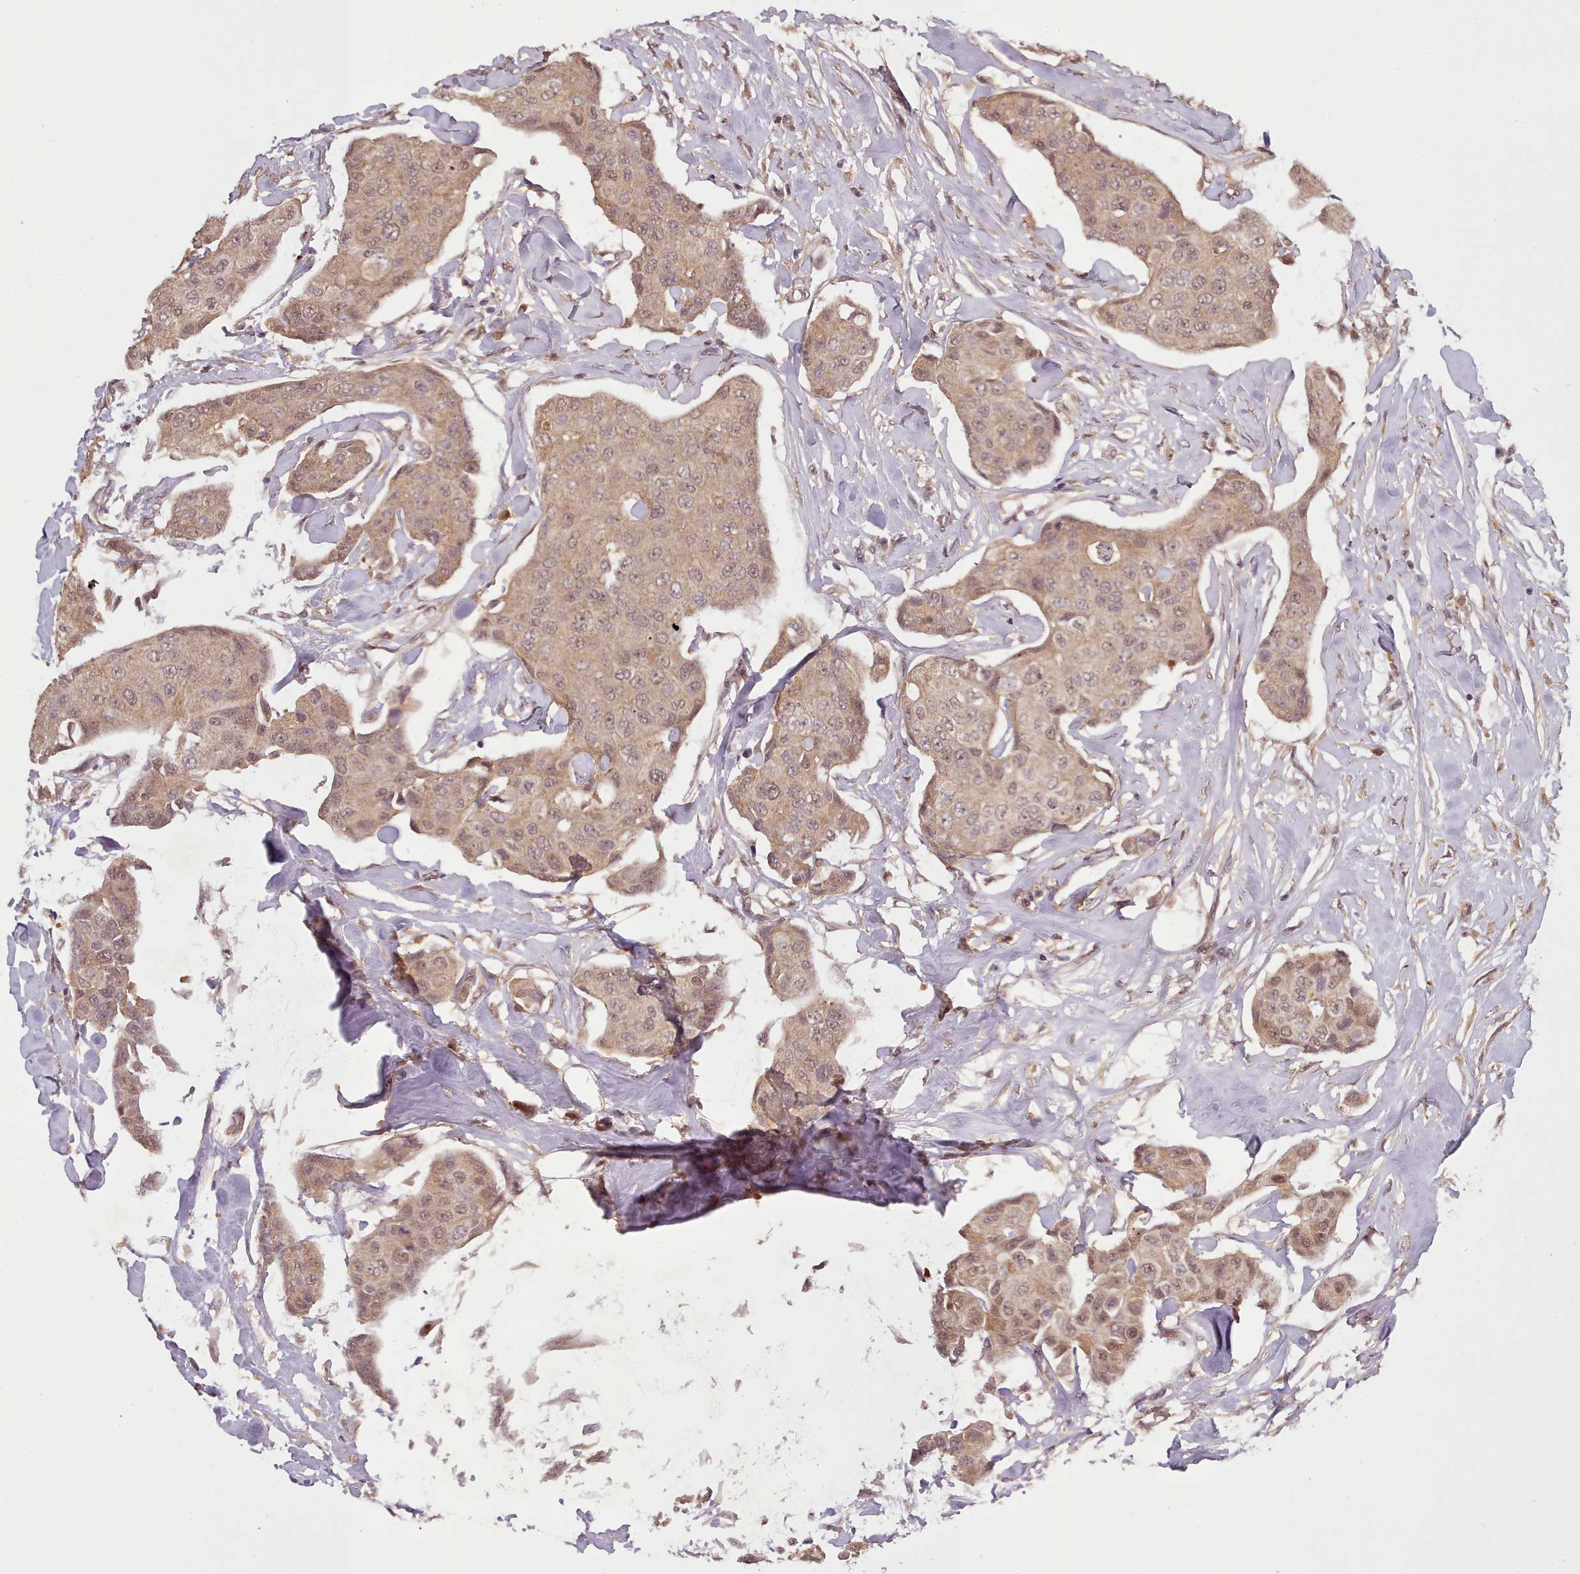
{"staining": {"intensity": "moderate", "quantity": "25%-75%", "location": "nuclear"}, "tissue": "breast cancer", "cell_type": "Tumor cells", "image_type": "cancer", "snomed": [{"axis": "morphology", "description": "Duct carcinoma"}, {"axis": "topography", "description": "Breast"}, {"axis": "topography", "description": "Lymph node"}], "caption": "Immunohistochemistry image of breast cancer stained for a protein (brown), which displays medium levels of moderate nuclear positivity in about 25%-75% of tumor cells.", "gene": "CDC6", "patient": {"sex": "female", "age": 80}}